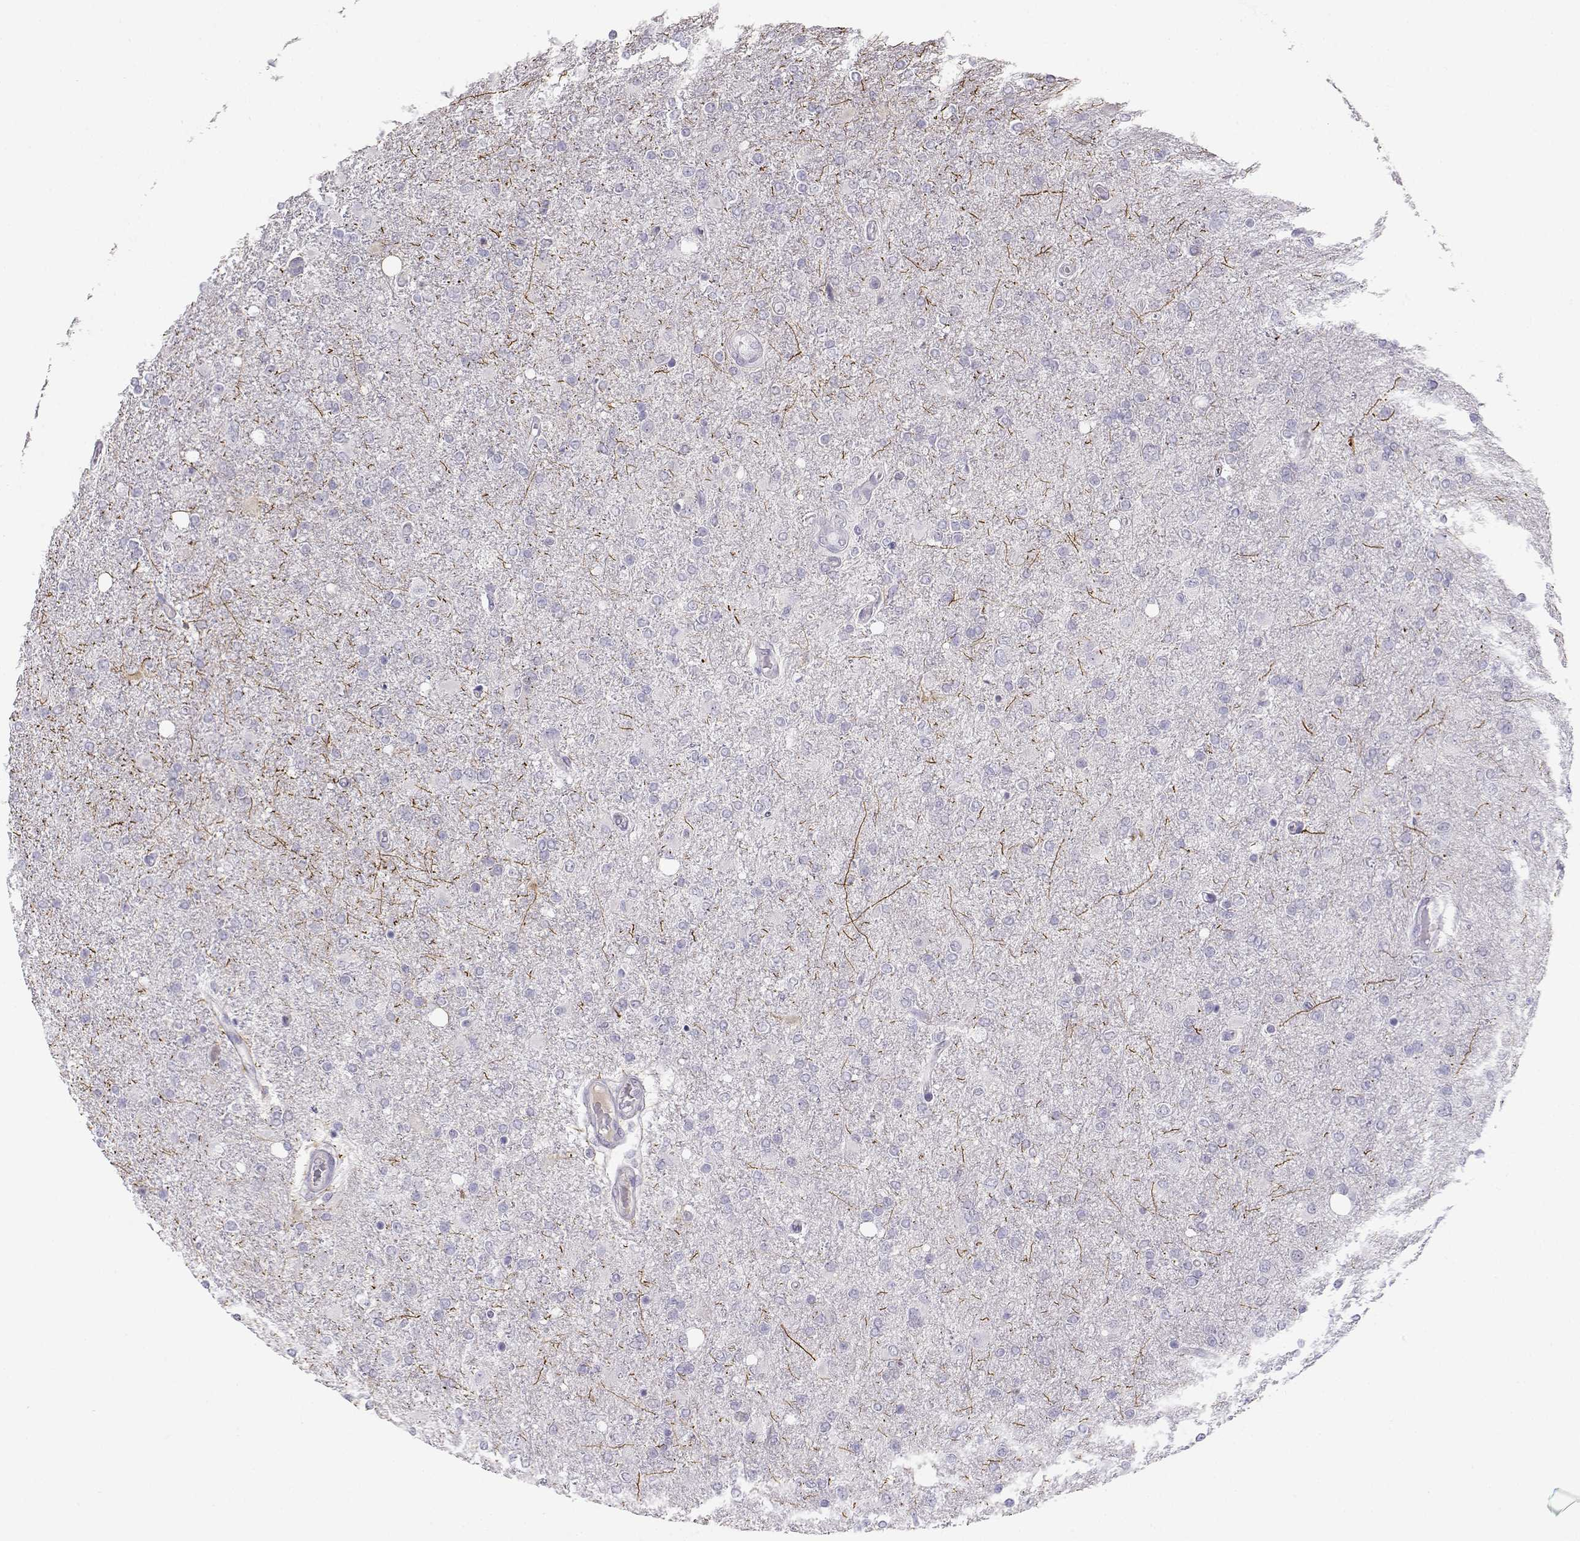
{"staining": {"intensity": "negative", "quantity": "none", "location": "none"}, "tissue": "glioma", "cell_type": "Tumor cells", "image_type": "cancer", "snomed": [{"axis": "morphology", "description": "Glioma, malignant, High grade"}, {"axis": "topography", "description": "Cerebral cortex"}], "caption": "IHC histopathology image of neoplastic tissue: human glioma stained with DAB (3,3'-diaminobenzidine) exhibits no significant protein expression in tumor cells. (DAB IHC with hematoxylin counter stain).", "gene": "OPN5", "patient": {"sex": "male", "age": 70}}